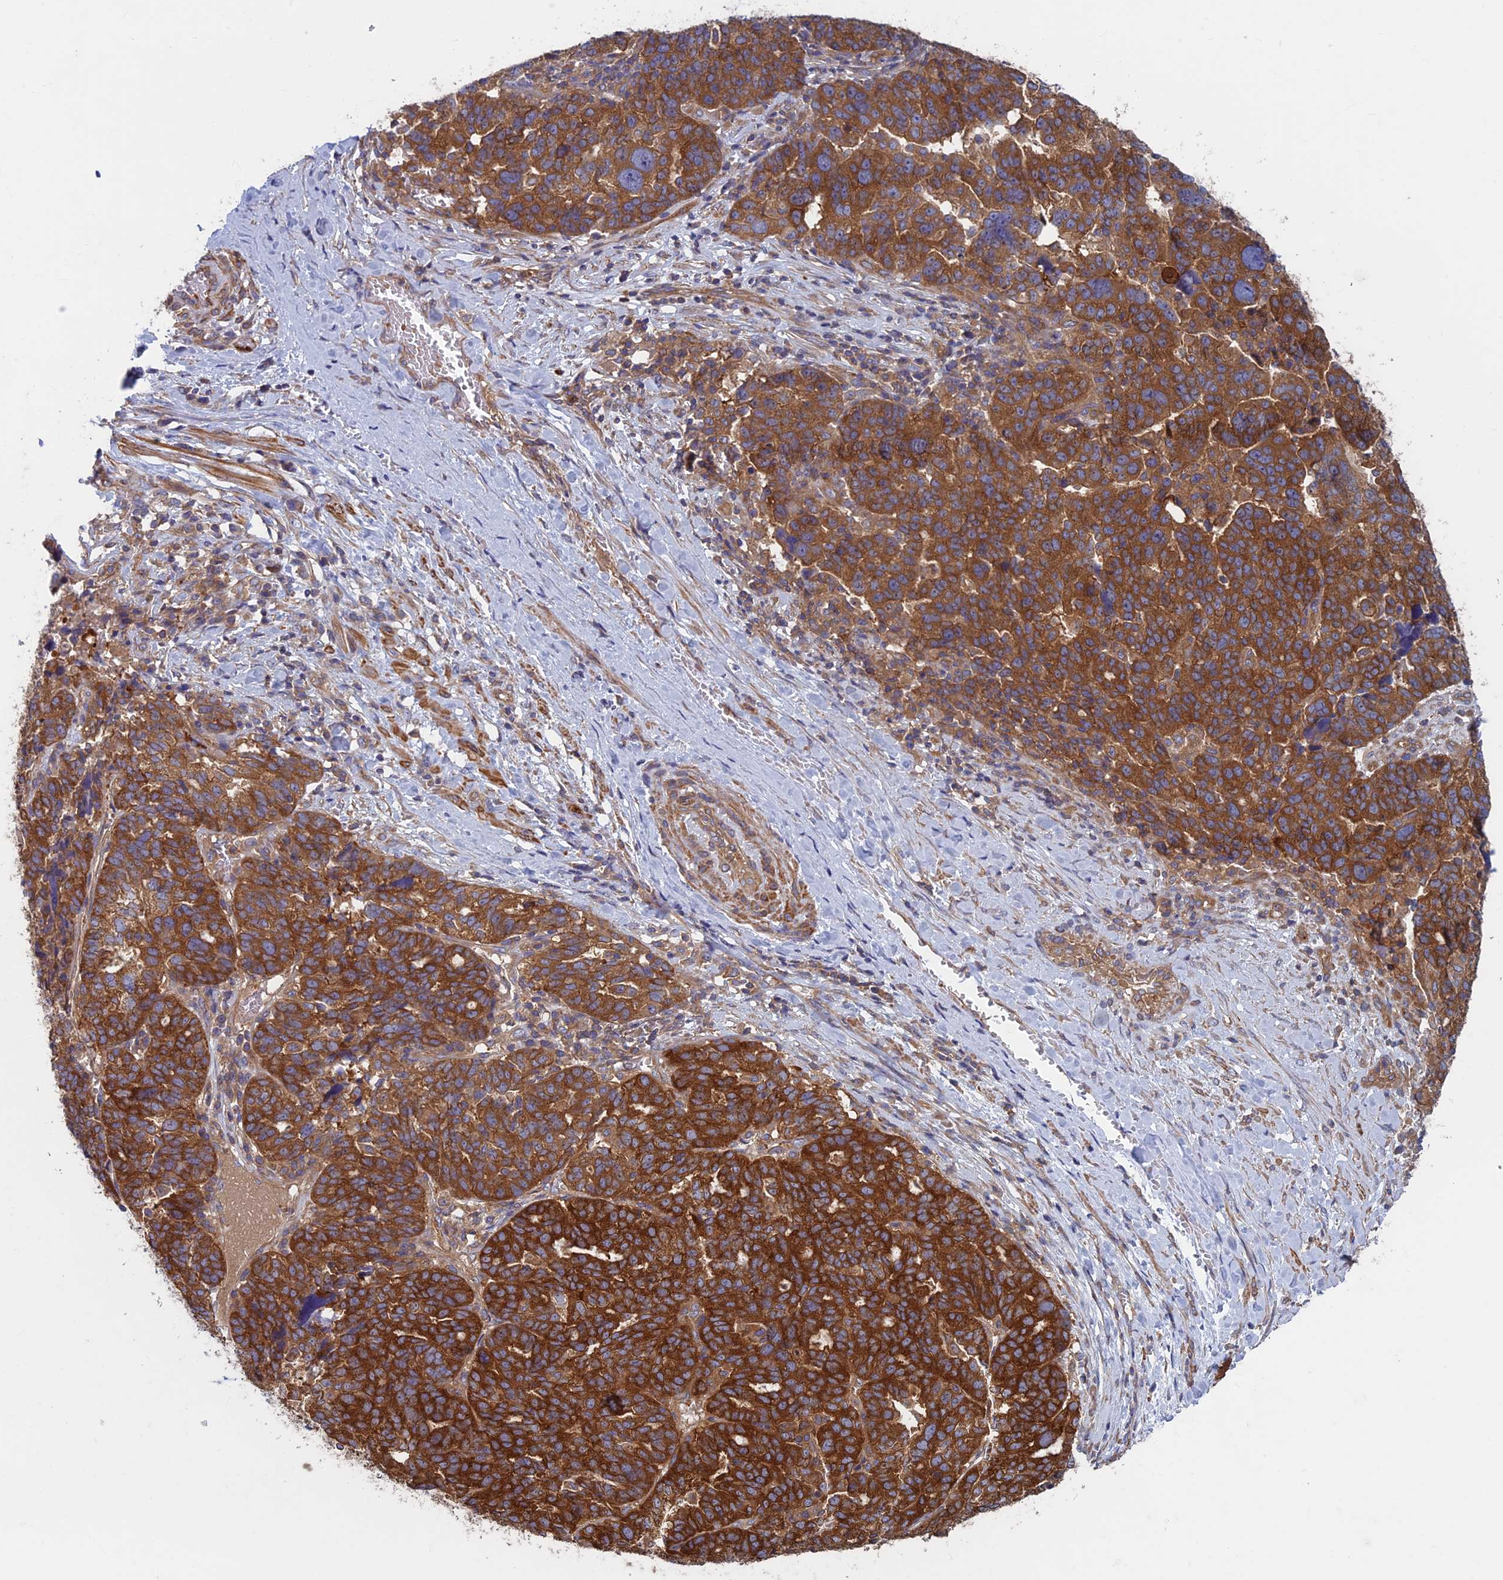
{"staining": {"intensity": "strong", "quantity": ">75%", "location": "cytoplasmic/membranous"}, "tissue": "ovarian cancer", "cell_type": "Tumor cells", "image_type": "cancer", "snomed": [{"axis": "morphology", "description": "Cystadenocarcinoma, serous, NOS"}, {"axis": "topography", "description": "Ovary"}], "caption": "Protein expression analysis of human ovarian cancer reveals strong cytoplasmic/membranous expression in approximately >75% of tumor cells.", "gene": "DNM1L", "patient": {"sex": "female", "age": 59}}